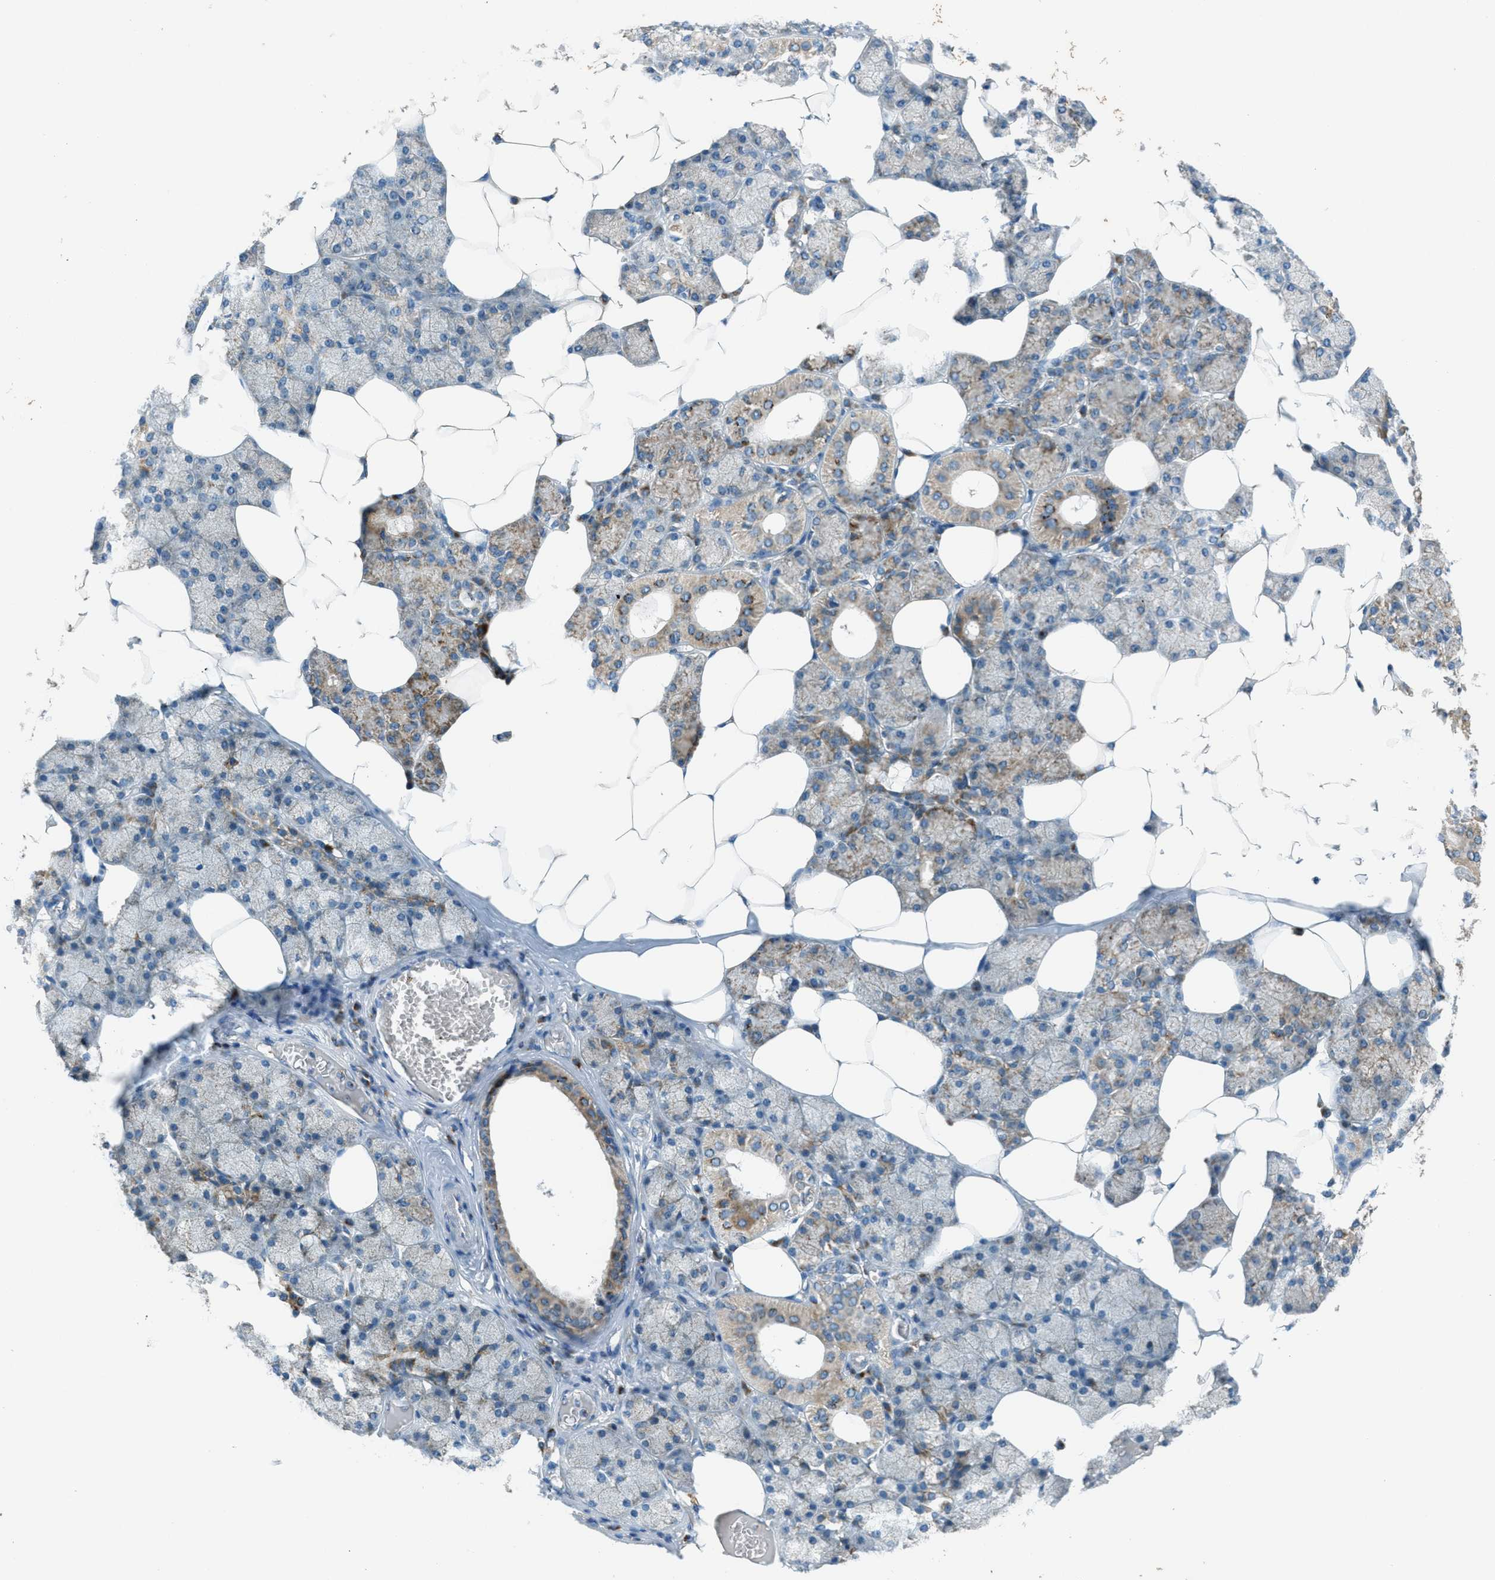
{"staining": {"intensity": "moderate", "quantity": "25%-75%", "location": "cytoplasmic/membranous"}, "tissue": "salivary gland", "cell_type": "Glandular cells", "image_type": "normal", "snomed": [{"axis": "morphology", "description": "Normal tissue, NOS"}, {"axis": "topography", "description": "Salivary gland"}], "caption": "Immunohistochemistry (DAB) staining of unremarkable human salivary gland exhibits moderate cytoplasmic/membranous protein expression in approximately 25%-75% of glandular cells.", "gene": "BCKDK", "patient": {"sex": "male", "age": 62}}